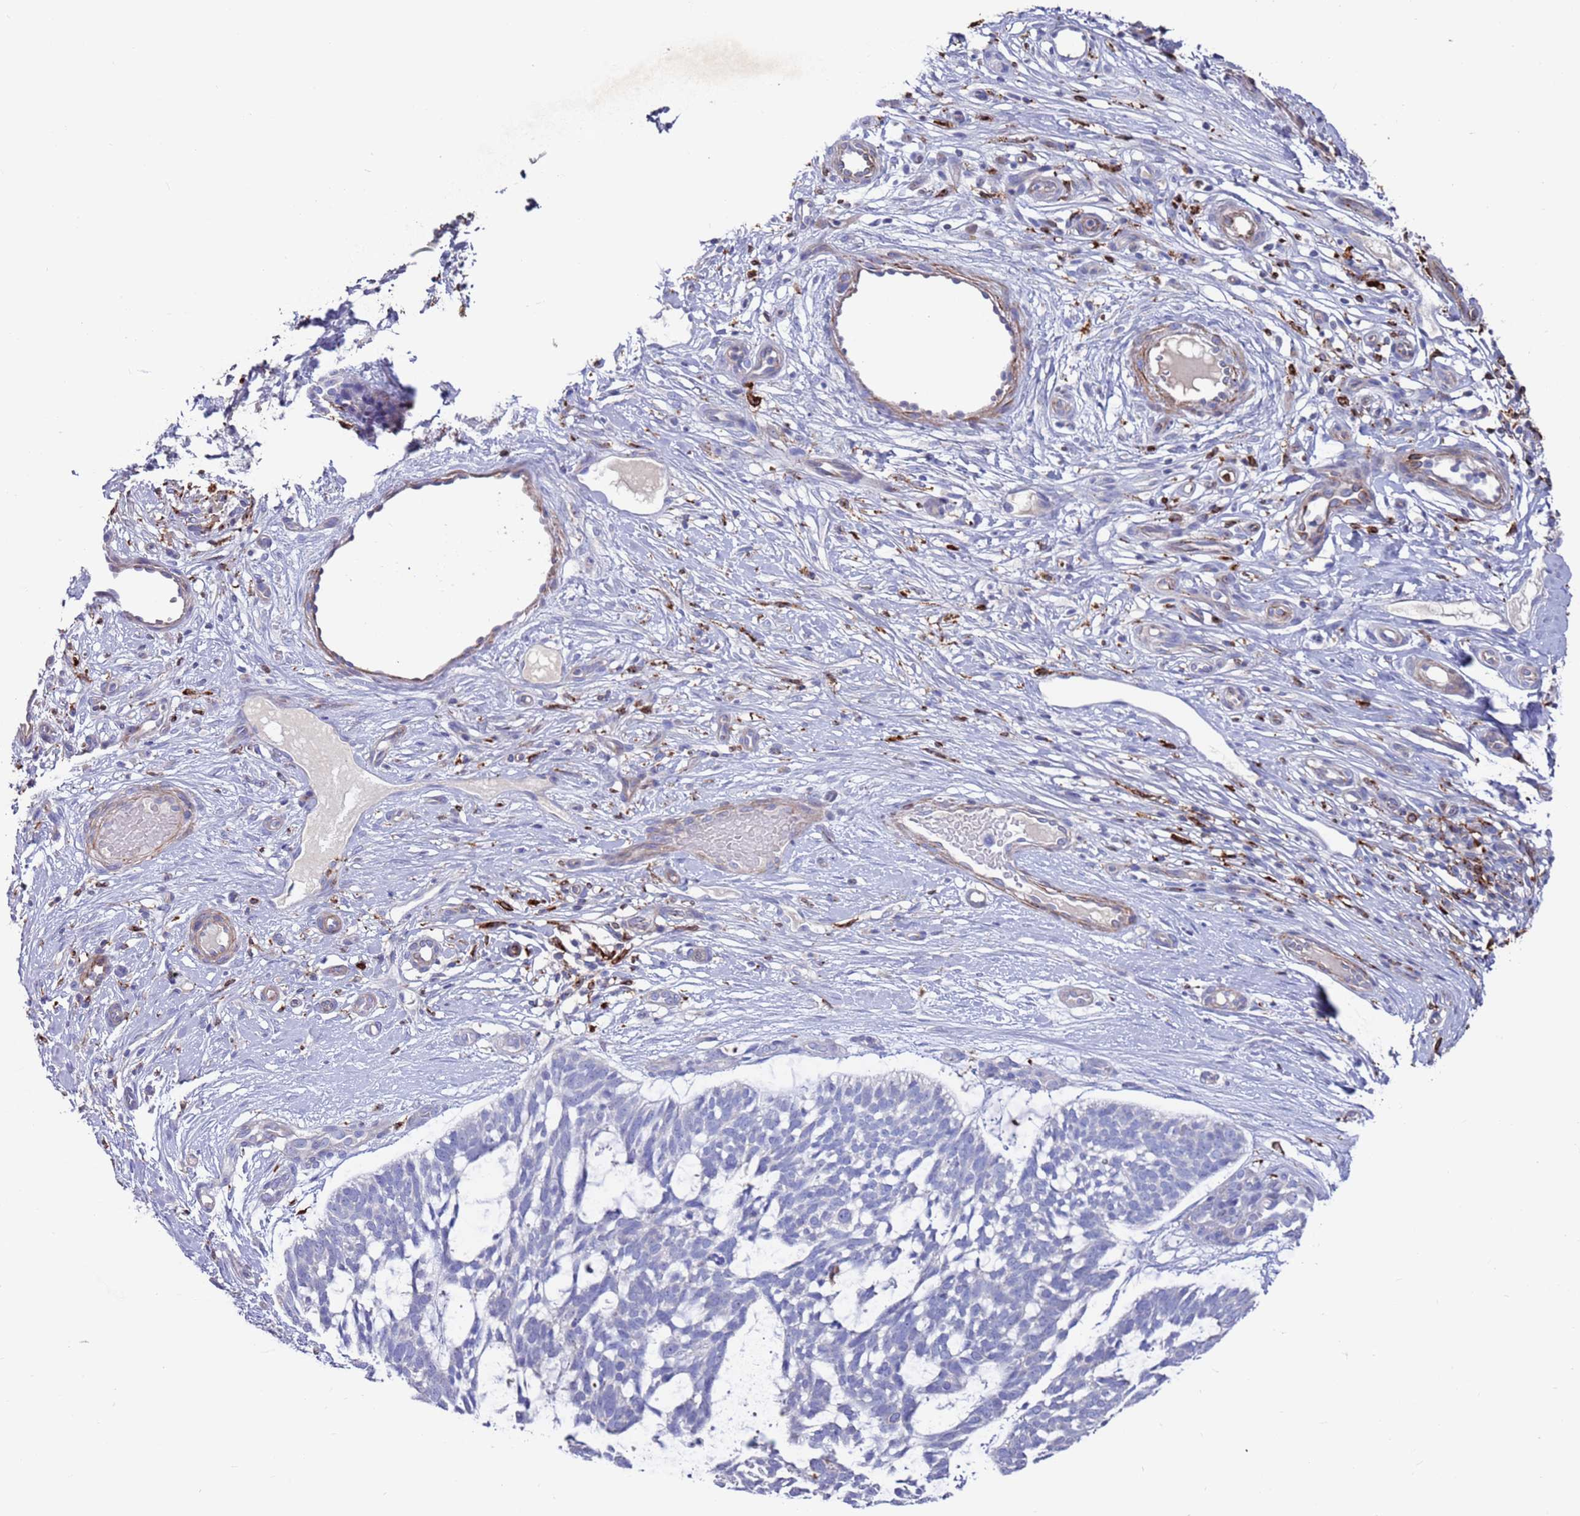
{"staining": {"intensity": "negative", "quantity": "none", "location": "none"}, "tissue": "skin cancer", "cell_type": "Tumor cells", "image_type": "cancer", "snomed": [{"axis": "morphology", "description": "Basal cell carcinoma"}, {"axis": "topography", "description": "Skin"}], "caption": "High power microscopy histopathology image of an immunohistochemistry (IHC) histopathology image of skin cancer (basal cell carcinoma), revealing no significant positivity in tumor cells.", "gene": "GREB1L", "patient": {"sex": "male", "age": 88}}